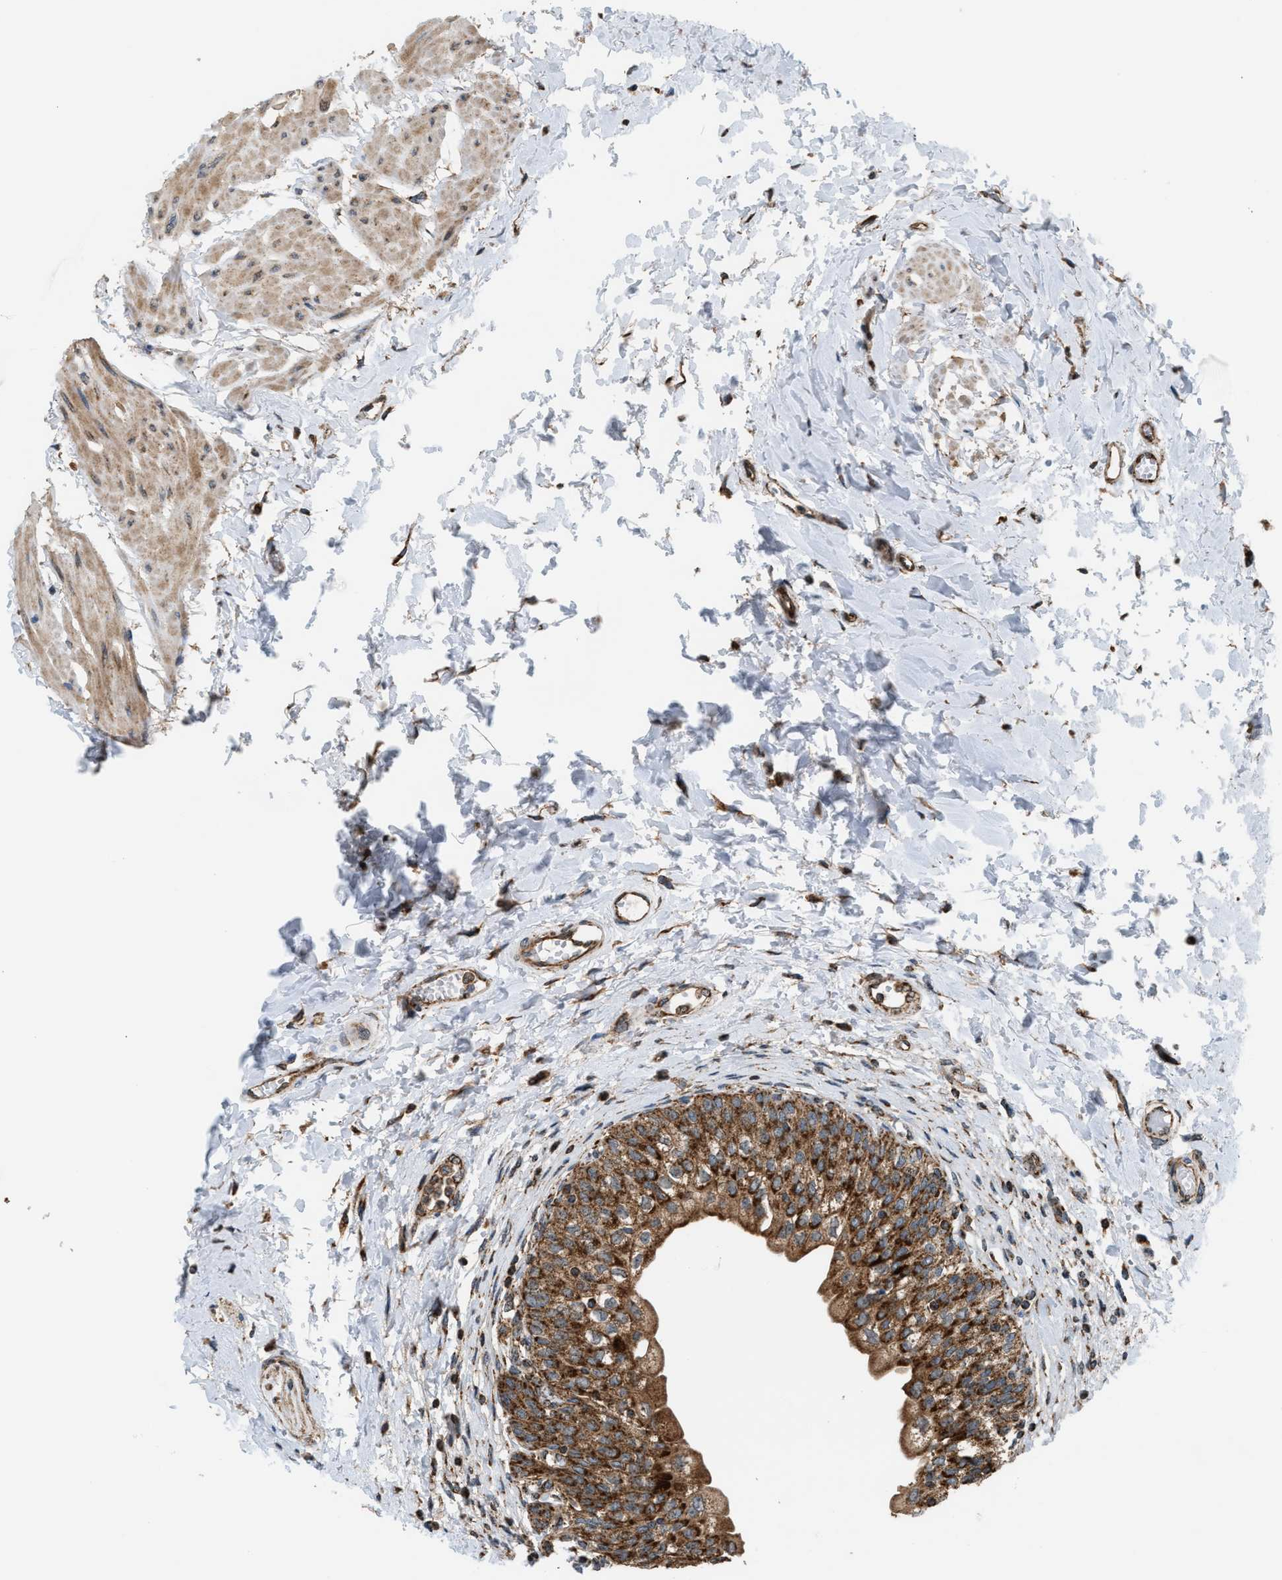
{"staining": {"intensity": "strong", "quantity": ">75%", "location": "cytoplasmic/membranous"}, "tissue": "urinary bladder", "cell_type": "Urothelial cells", "image_type": "normal", "snomed": [{"axis": "morphology", "description": "Normal tissue, NOS"}, {"axis": "topography", "description": "Urinary bladder"}], "caption": "An immunohistochemistry (IHC) micrograph of unremarkable tissue is shown. Protein staining in brown highlights strong cytoplasmic/membranous positivity in urinary bladder within urothelial cells. The protein is stained brown, and the nuclei are stained in blue (DAB (3,3'-diaminobenzidine) IHC with brightfield microscopy, high magnification).", "gene": "SGSM2", "patient": {"sex": "male", "age": 55}}